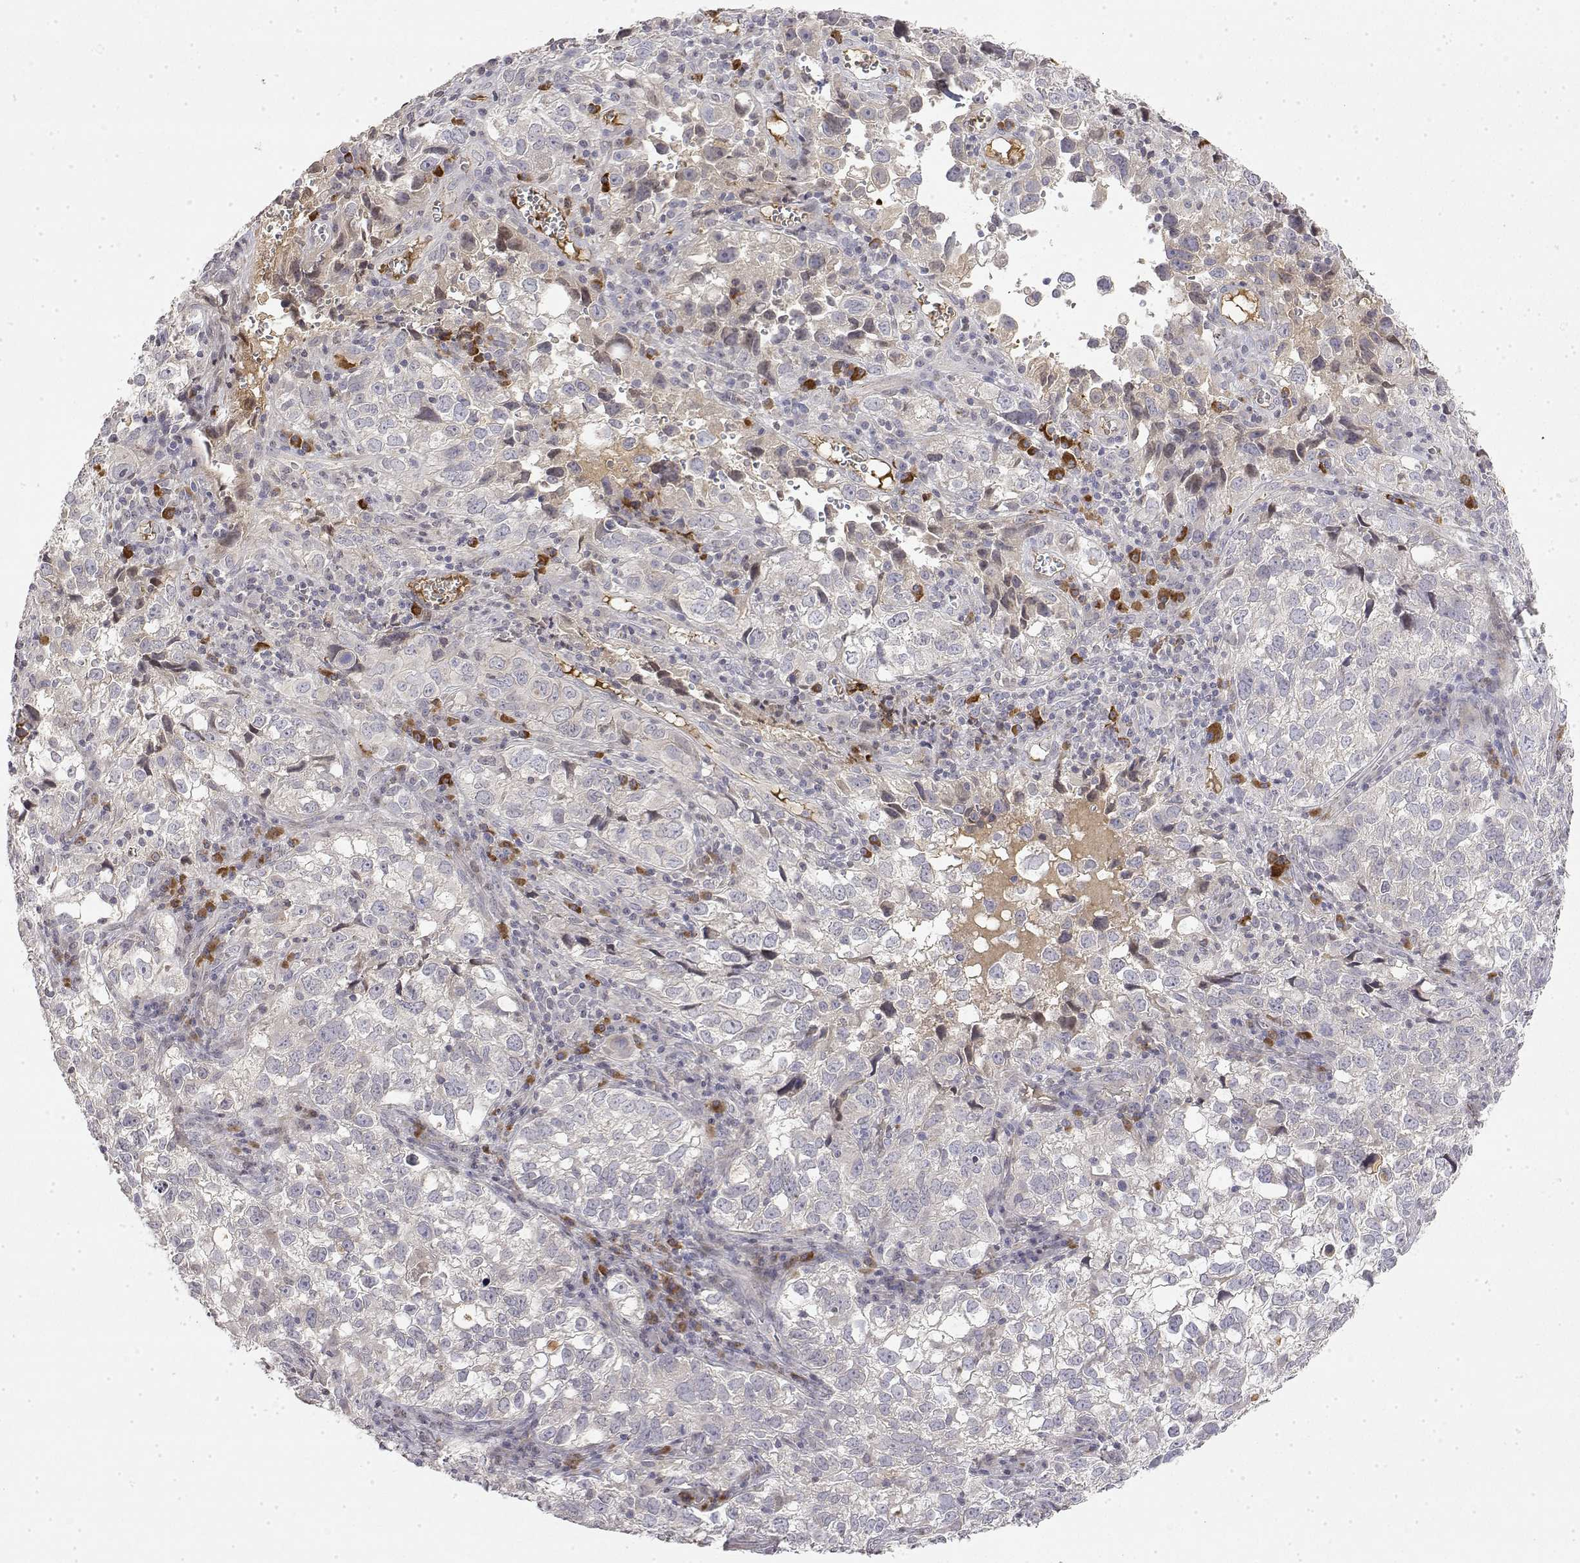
{"staining": {"intensity": "negative", "quantity": "none", "location": "none"}, "tissue": "cervical cancer", "cell_type": "Tumor cells", "image_type": "cancer", "snomed": [{"axis": "morphology", "description": "Squamous cell carcinoma, NOS"}, {"axis": "topography", "description": "Cervix"}], "caption": "Immunohistochemical staining of squamous cell carcinoma (cervical) reveals no significant expression in tumor cells.", "gene": "IGFBP4", "patient": {"sex": "female", "age": 55}}